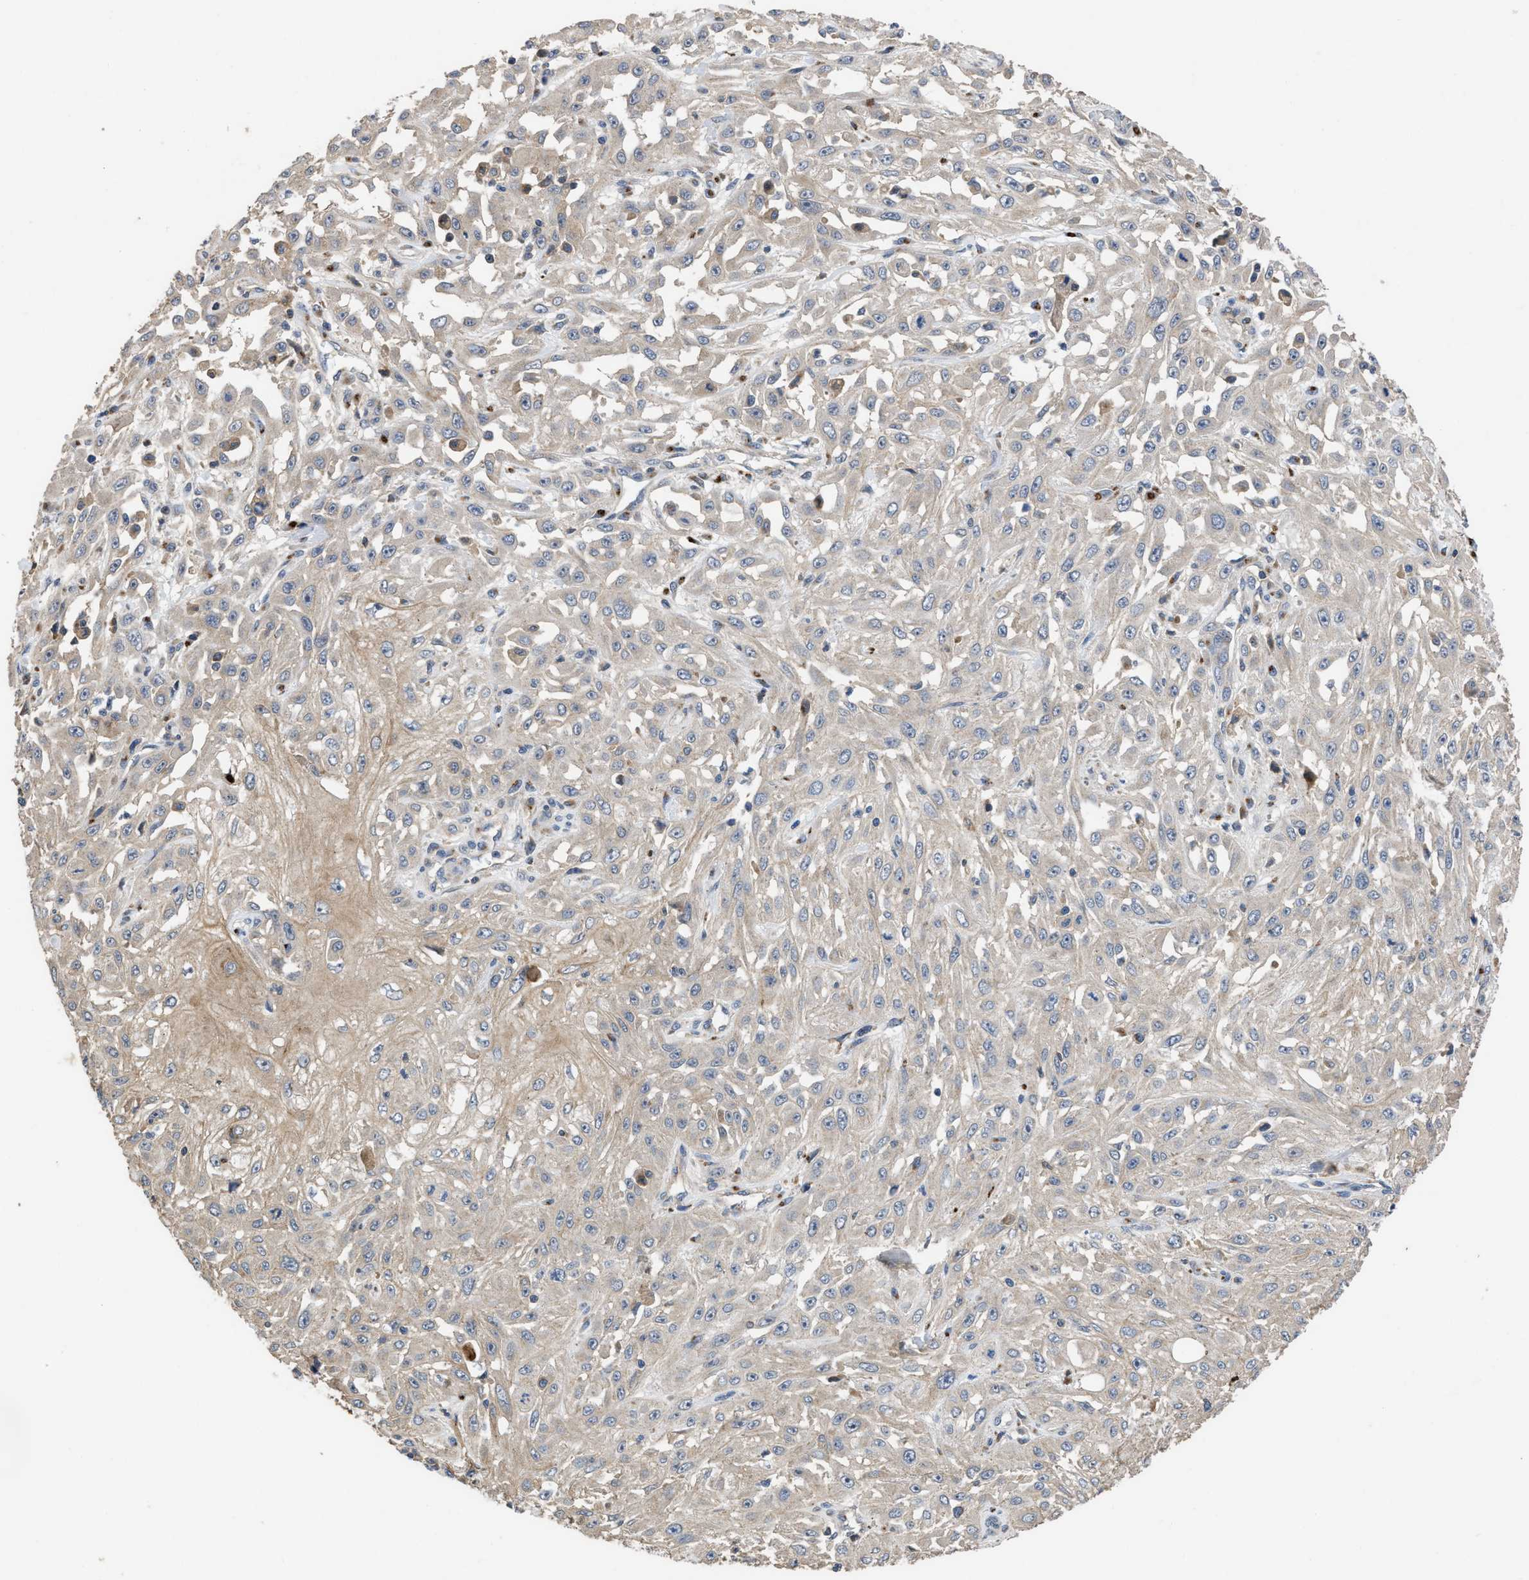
{"staining": {"intensity": "weak", "quantity": "25%-75%", "location": "cytoplasmic/membranous"}, "tissue": "skin cancer", "cell_type": "Tumor cells", "image_type": "cancer", "snomed": [{"axis": "morphology", "description": "Squamous cell carcinoma, NOS"}, {"axis": "morphology", "description": "Squamous cell carcinoma, metastatic, NOS"}, {"axis": "topography", "description": "Skin"}, {"axis": "topography", "description": "Lymph node"}], "caption": "About 25%-75% of tumor cells in skin cancer (metastatic squamous cell carcinoma) display weak cytoplasmic/membranous protein staining as visualized by brown immunohistochemical staining.", "gene": "SIK2", "patient": {"sex": "male", "age": 75}}